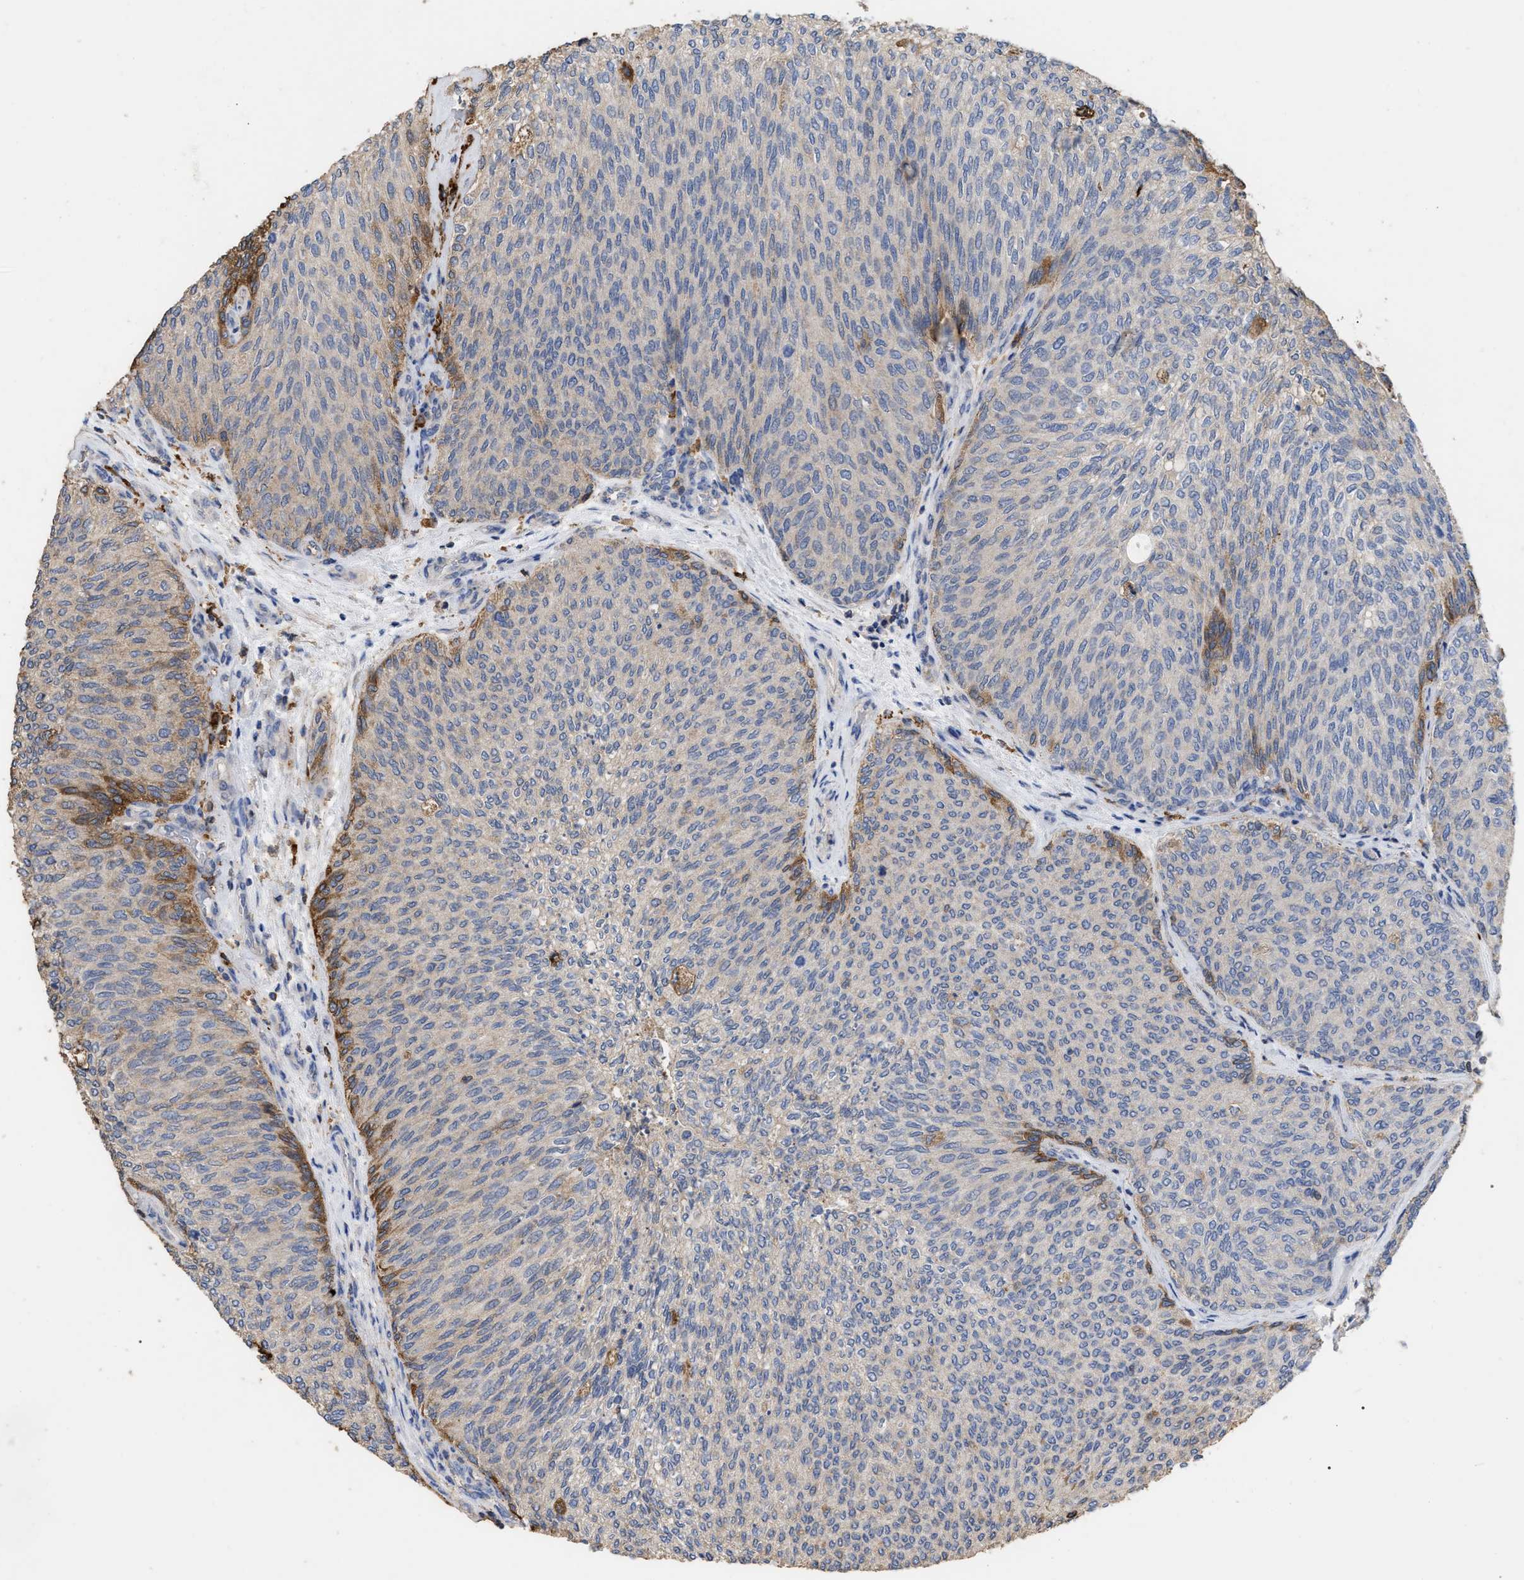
{"staining": {"intensity": "moderate", "quantity": "<25%", "location": "cytoplasmic/membranous"}, "tissue": "urothelial cancer", "cell_type": "Tumor cells", "image_type": "cancer", "snomed": [{"axis": "morphology", "description": "Urothelial carcinoma, Low grade"}, {"axis": "topography", "description": "Urinary bladder"}], "caption": "Low-grade urothelial carcinoma was stained to show a protein in brown. There is low levels of moderate cytoplasmic/membranous positivity in approximately <25% of tumor cells.", "gene": "GPR179", "patient": {"sex": "female", "age": 79}}